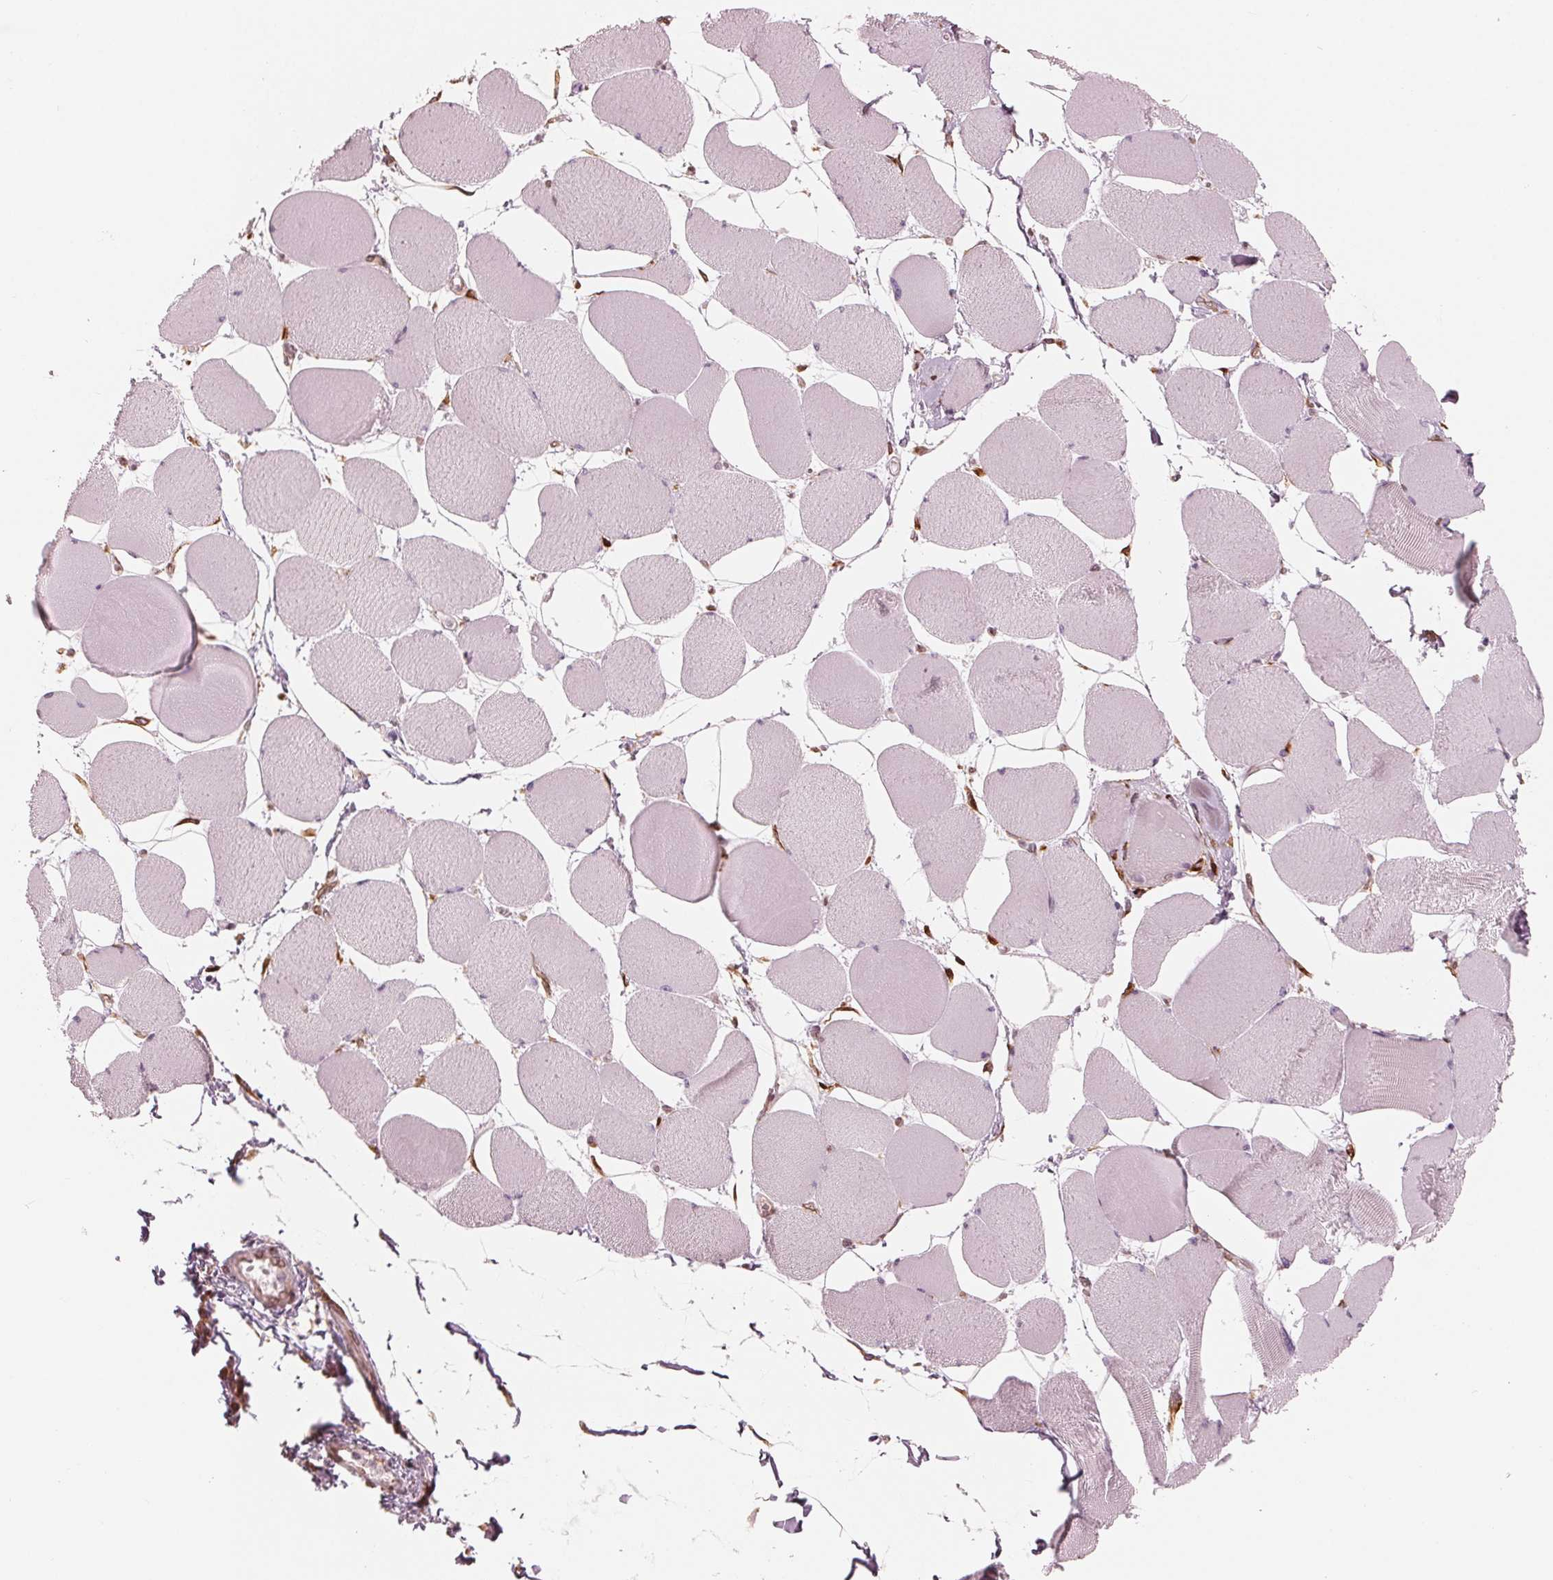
{"staining": {"intensity": "negative", "quantity": "none", "location": "none"}, "tissue": "skeletal muscle", "cell_type": "Myocytes", "image_type": "normal", "snomed": [{"axis": "morphology", "description": "Normal tissue, NOS"}, {"axis": "topography", "description": "Skeletal muscle"}], "caption": "Immunohistochemistry histopathology image of normal skeletal muscle: human skeletal muscle stained with DAB (3,3'-diaminobenzidine) demonstrates no significant protein expression in myocytes.", "gene": "IKBIP", "patient": {"sex": "female", "age": 75}}